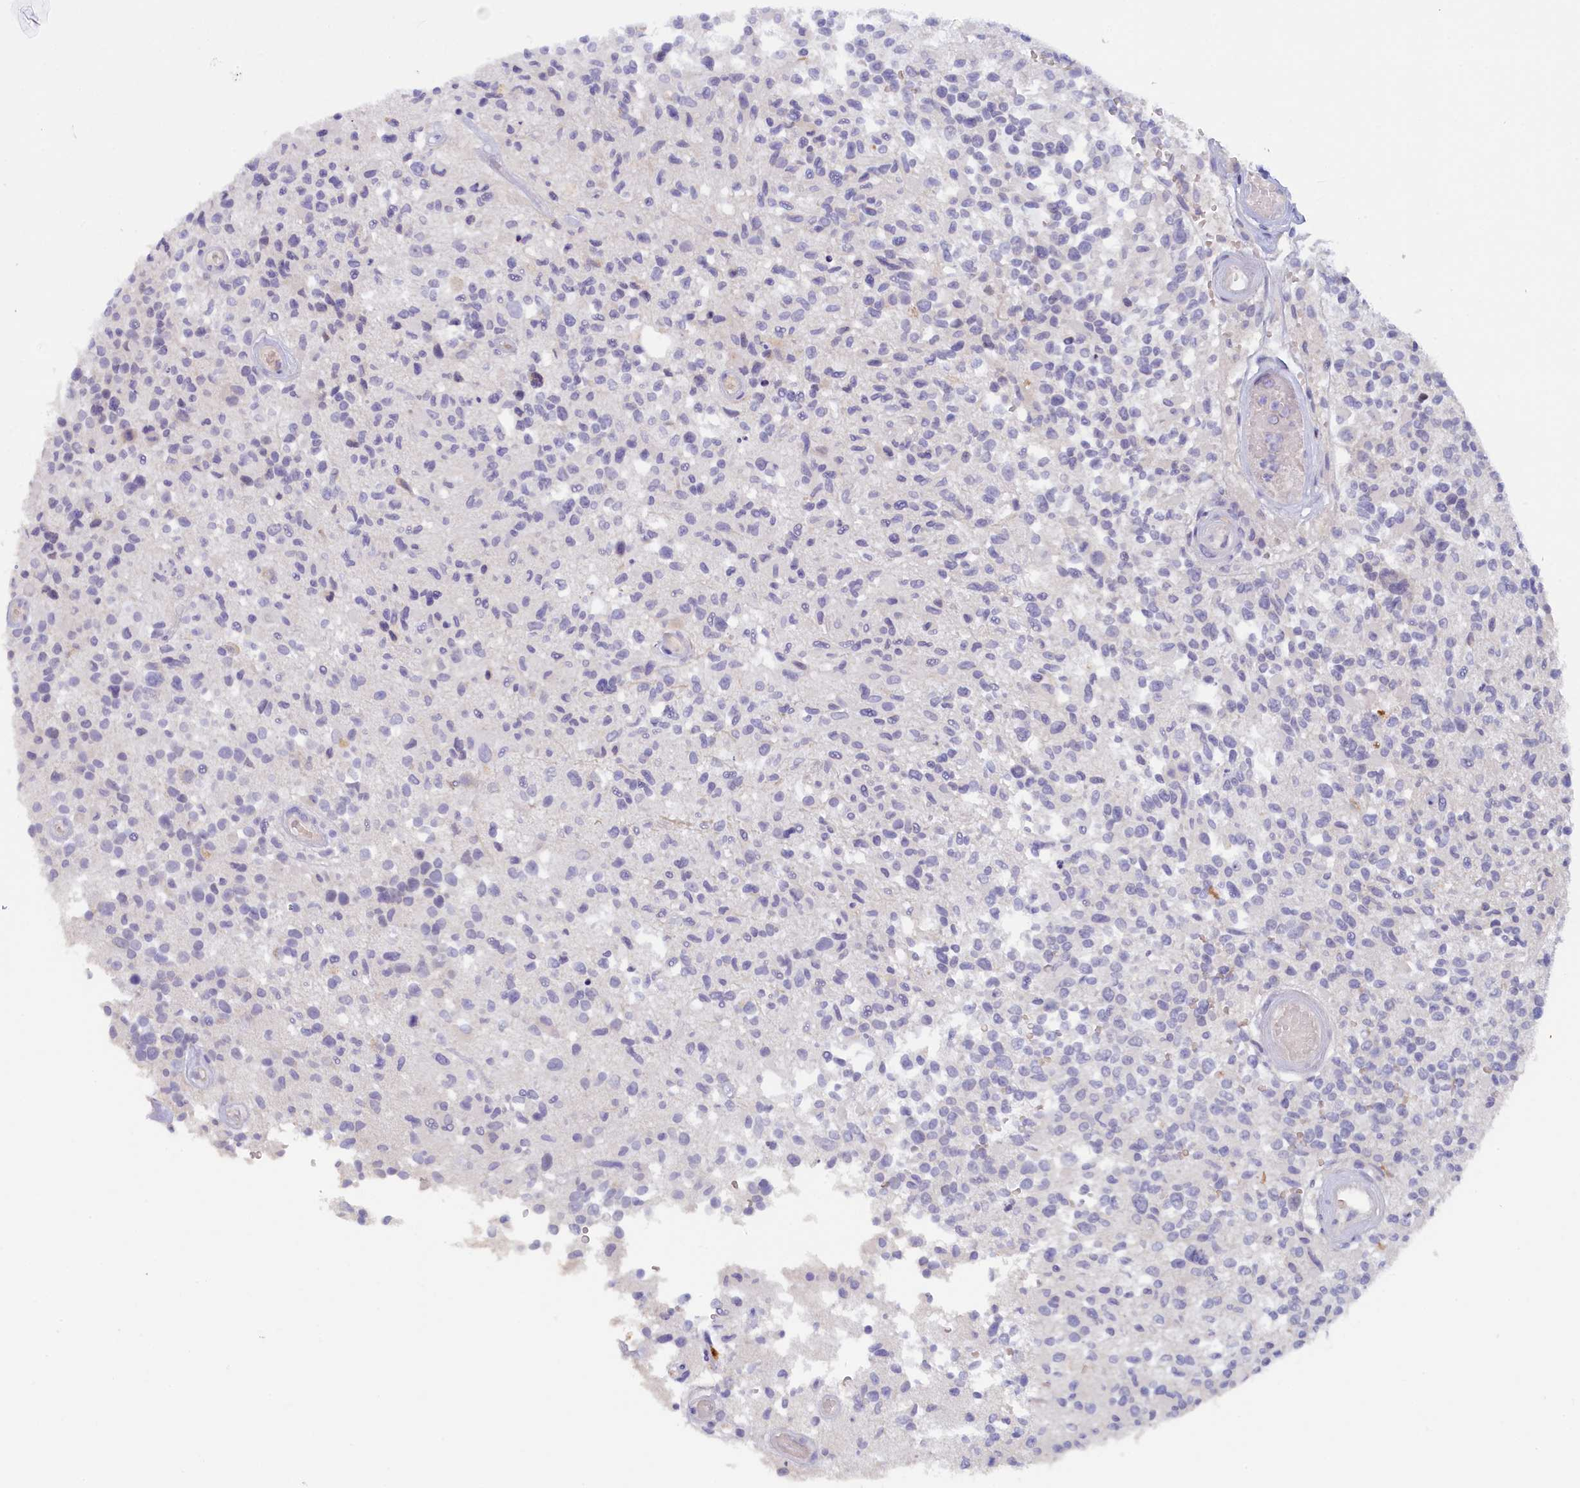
{"staining": {"intensity": "negative", "quantity": "none", "location": "none"}, "tissue": "glioma", "cell_type": "Tumor cells", "image_type": "cancer", "snomed": [{"axis": "morphology", "description": "Glioma, malignant, High grade"}, {"axis": "morphology", "description": "Glioblastoma, NOS"}, {"axis": "topography", "description": "Brain"}], "caption": "IHC micrograph of human glioblastoma stained for a protein (brown), which displays no staining in tumor cells.", "gene": "ZSWIM4", "patient": {"sex": "male", "age": 60}}